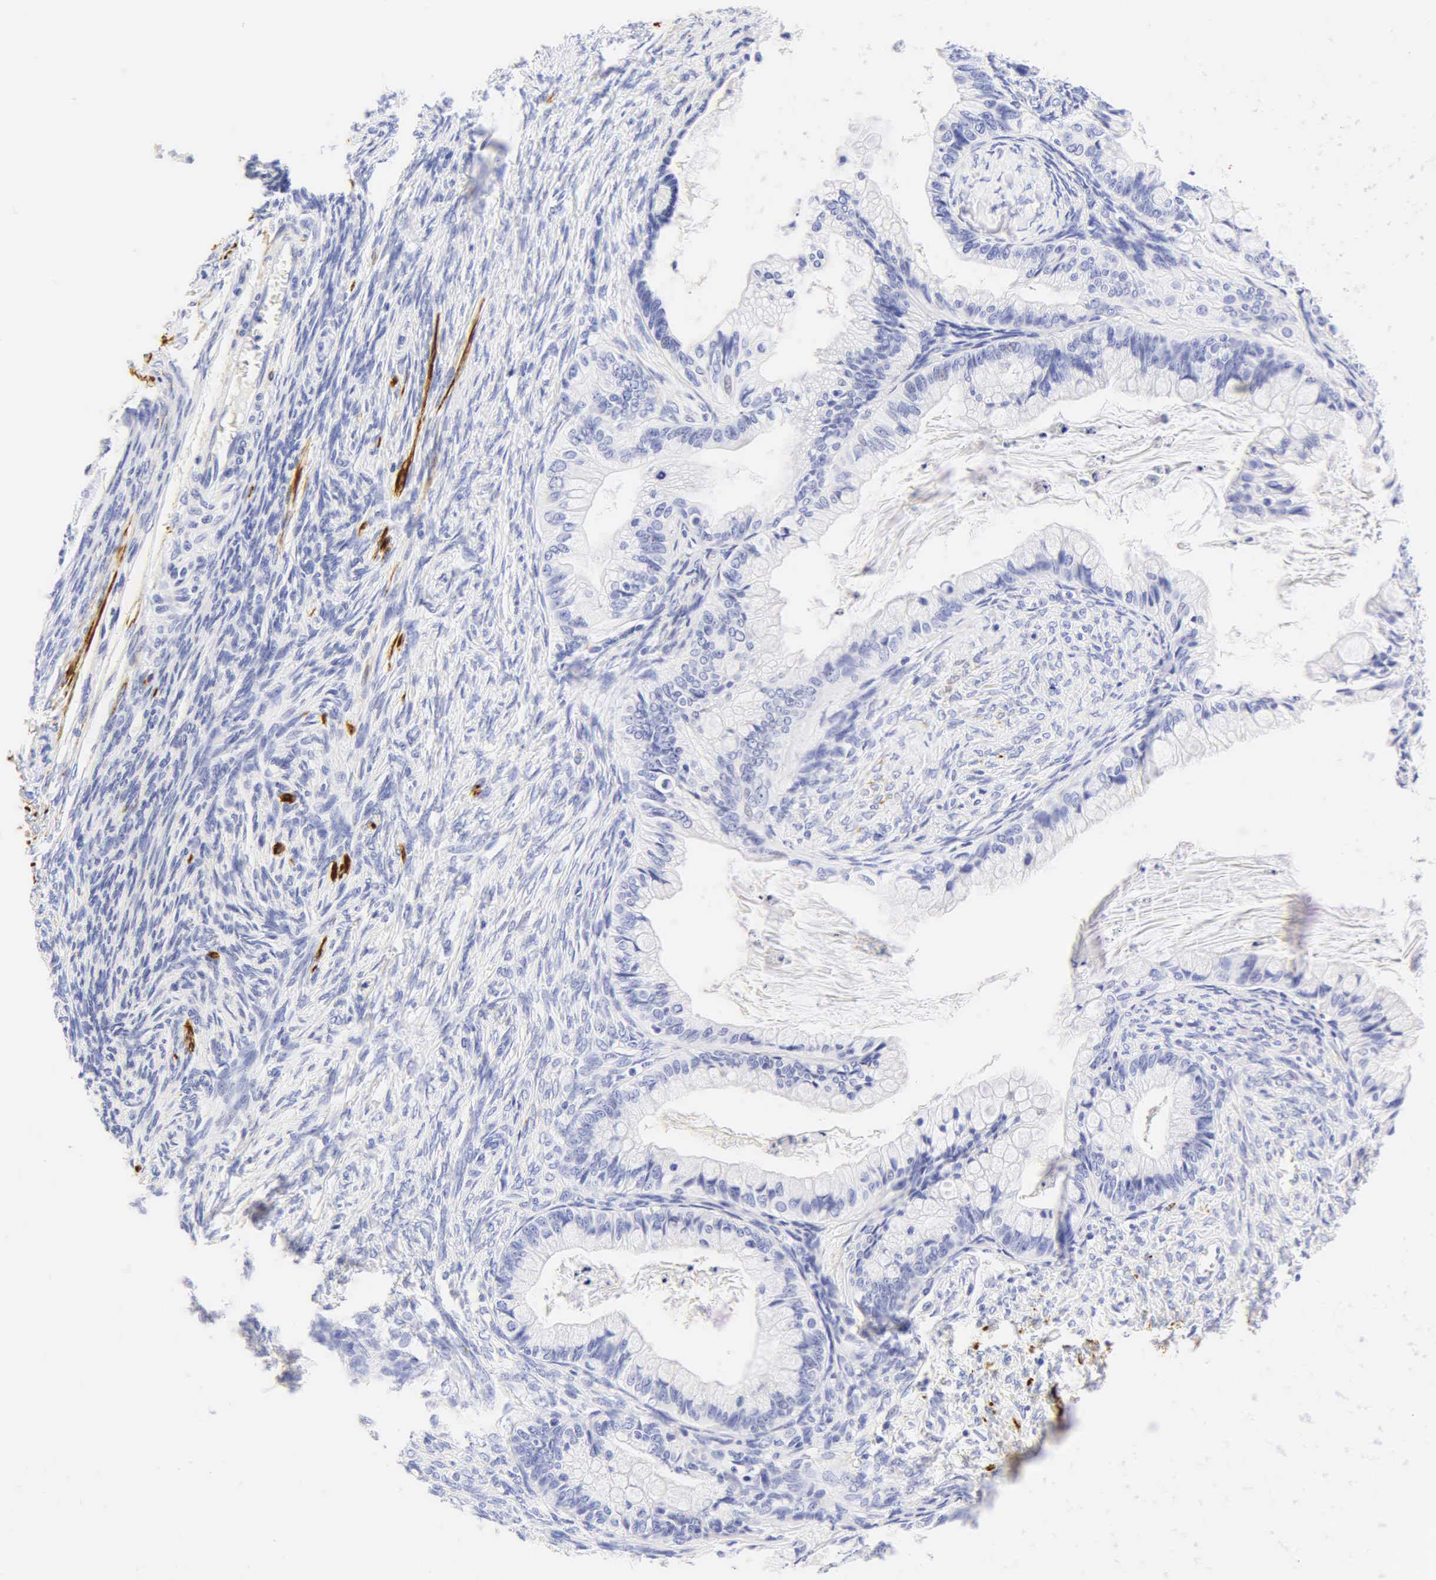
{"staining": {"intensity": "negative", "quantity": "none", "location": "none"}, "tissue": "ovarian cancer", "cell_type": "Tumor cells", "image_type": "cancer", "snomed": [{"axis": "morphology", "description": "Cystadenocarcinoma, mucinous, NOS"}, {"axis": "topography", "description": "Ovary"}], "caption": "Human ovarian cancer (mucinous cystadenocarcinoma) stained for a protein using immunohistochemistry shows no expression in tumor cells.", "gene": "DES", "patient": {"sex": "female", "age": 57}}